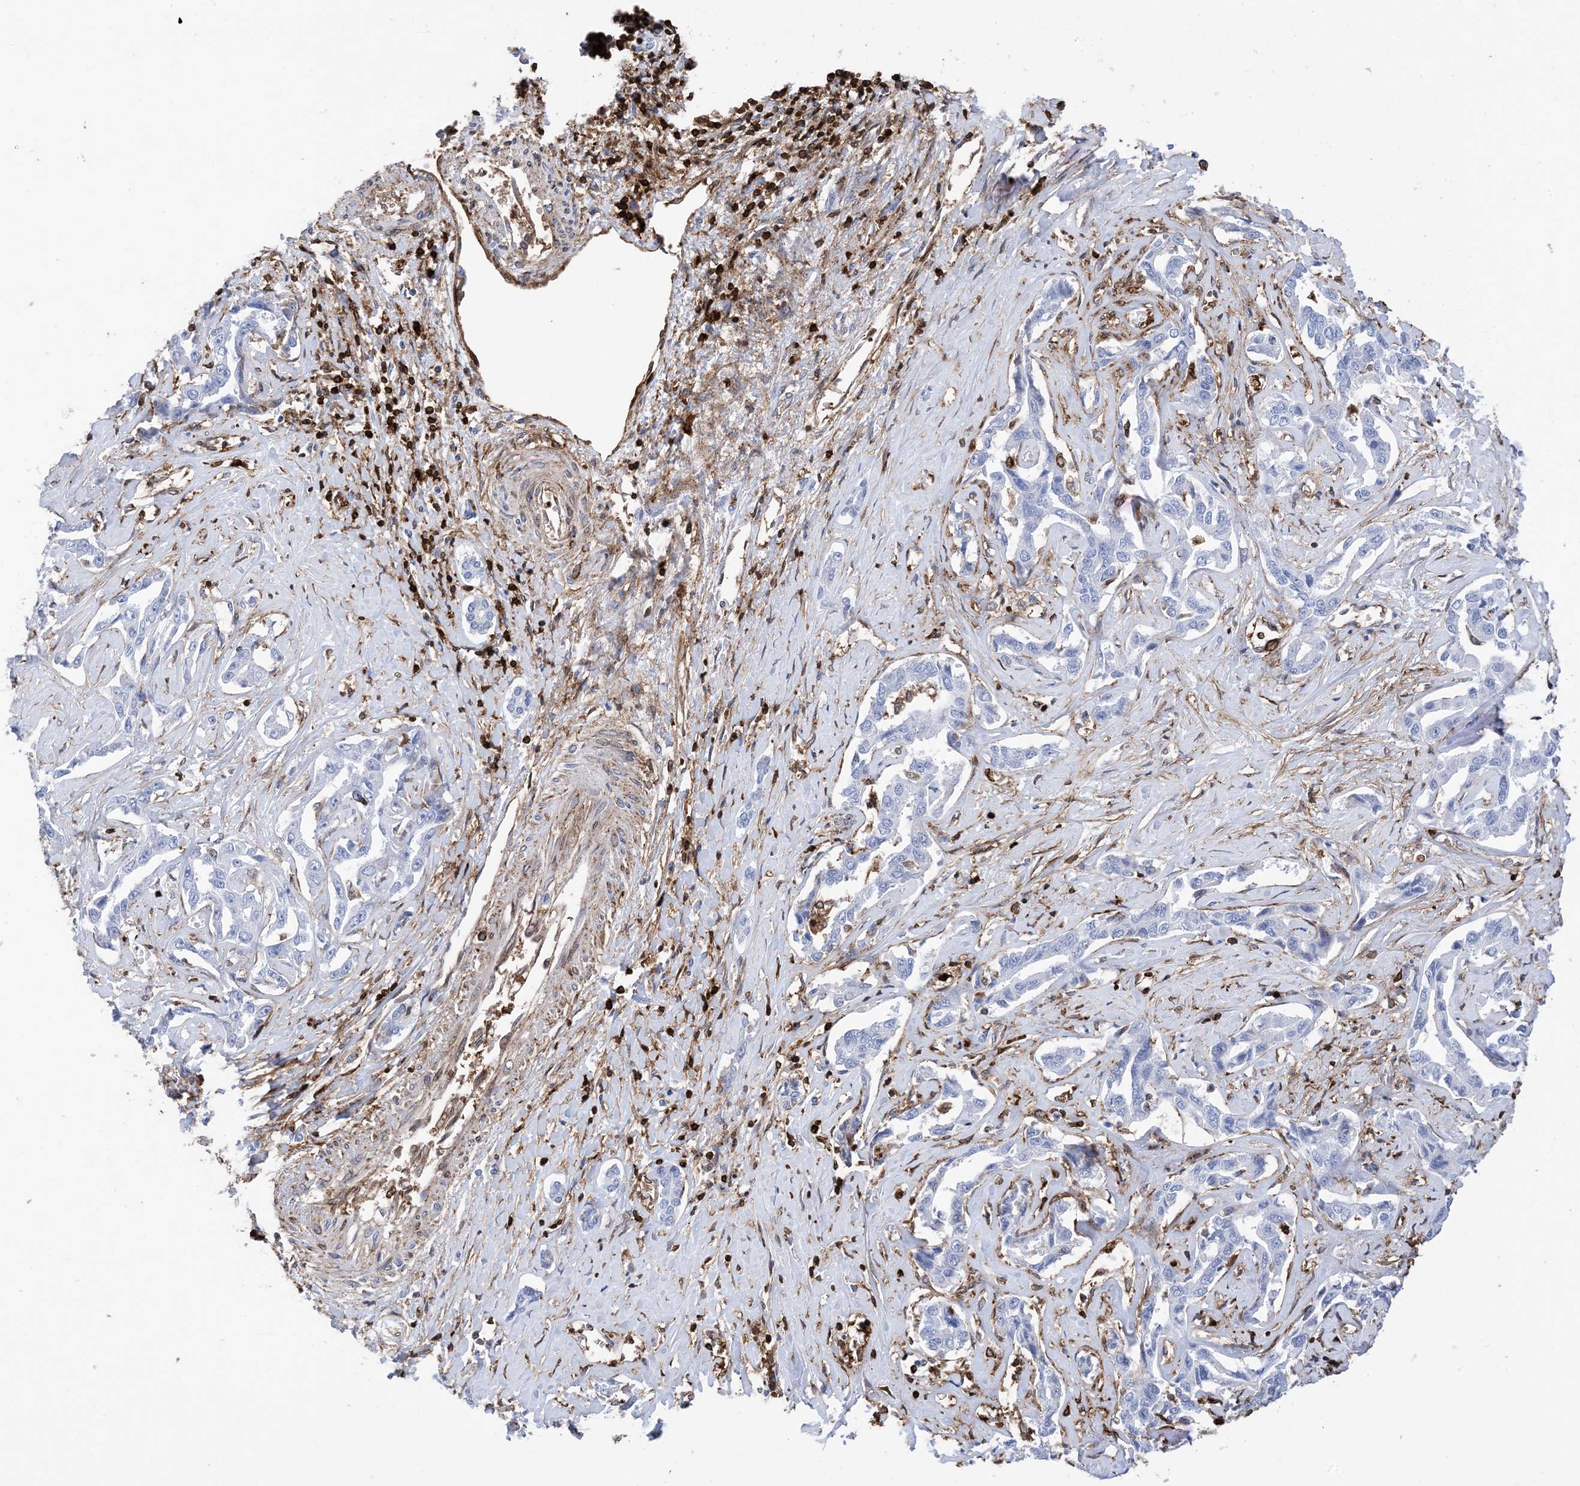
{"staining": {"intensity": "negative", "quantity": "none", "location": "none"}, "tissue": "liver cancer", "cell_type": "Tumor cells", "image_type": "cancer", "snomed": [{"axis": "morphology", "description": "Cholangiocarcinoma"}, {"axis": "topography", "description": "Liver"}], "caption": "High power microscopy micrograph of an immunohistochemistry micrograph of liver cholangiocarcinoma, revealing no significant staining in tumor cells.", "gene": "ANXA1", "patient": {"sex": "male", "age": 59}}